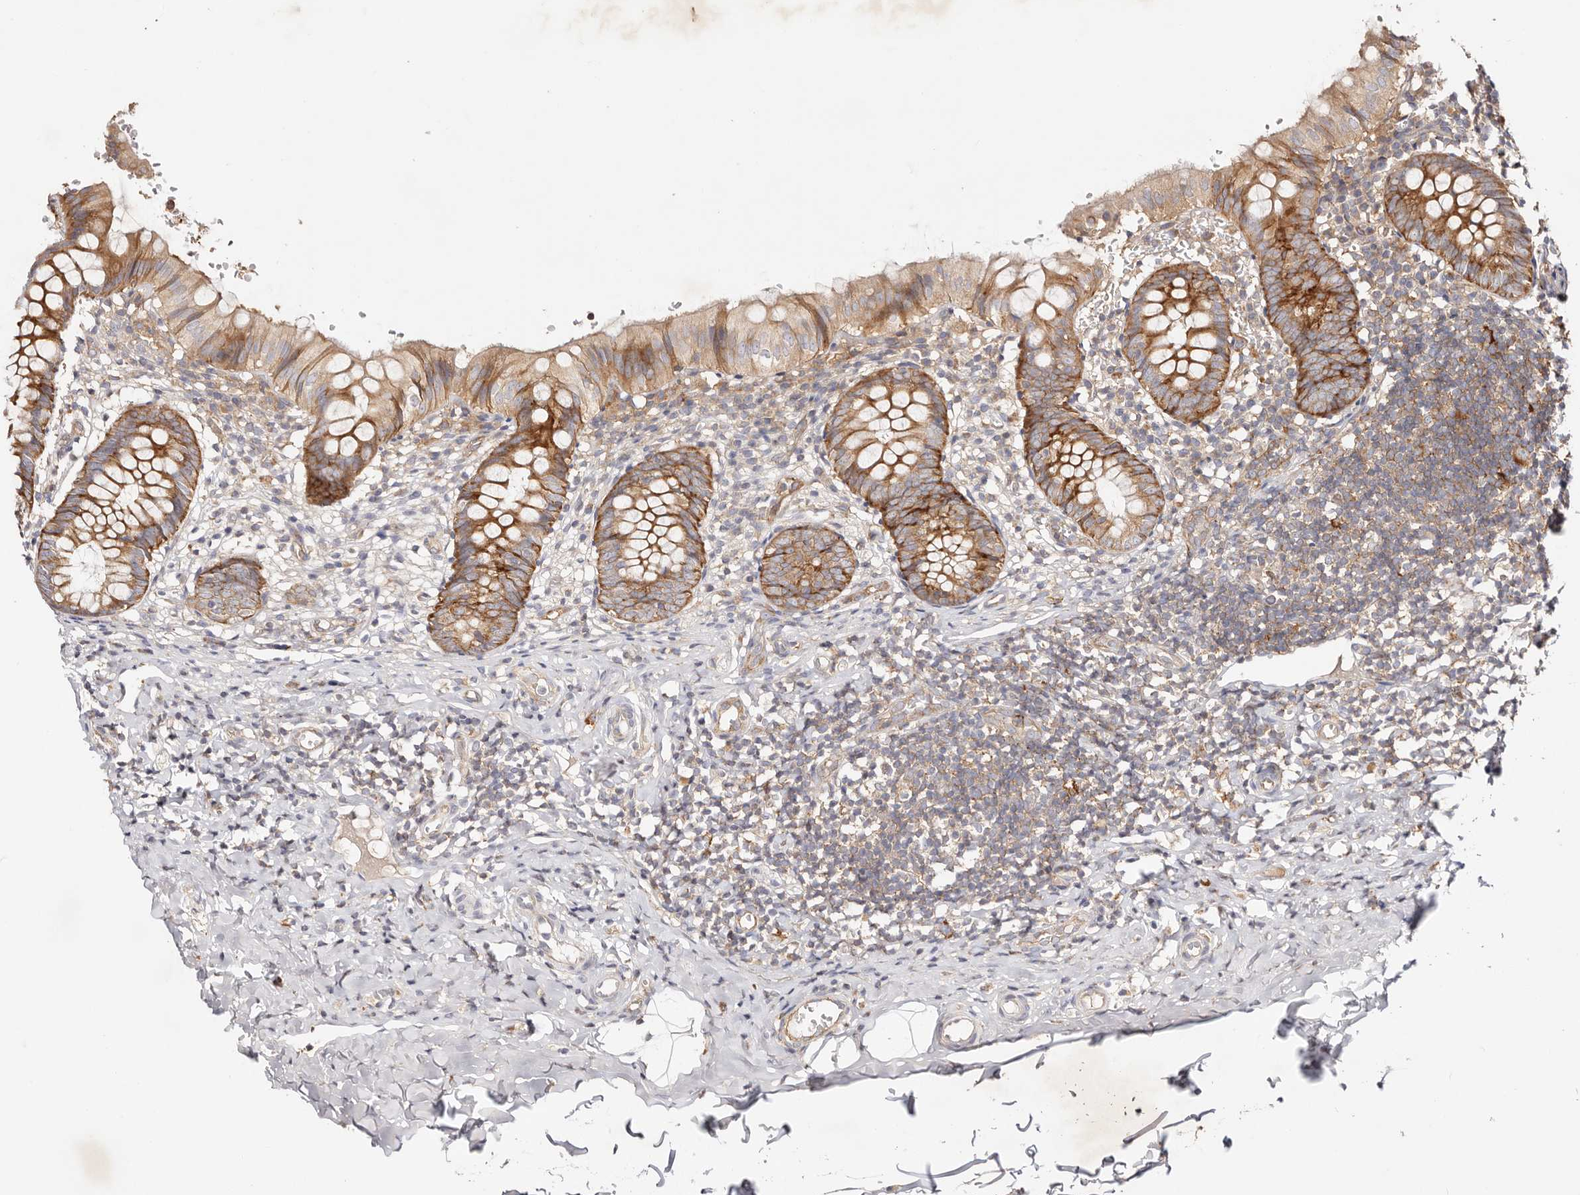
{"staining": {"intensity": "moderate", "quantity": ">75%", "location": "cytoplasmic/membranous"}, "tissue": "appendix", "cell_type": "Glandular cells", "image_type": "normal", "snomed": [{"axis": "morphology", "description": "Normal tissue, NOS"}, {"axis": "topography", "description": "Appendix"}], "caption": "This histopathology image exhibits immunohistochemistry staining of normal human appendix, with medium moderate cytoplasmic/membranous positivity in about >75% of glandular cells.", "gene": "GNA13", "patient": {"sex": "male", "age": 8}}